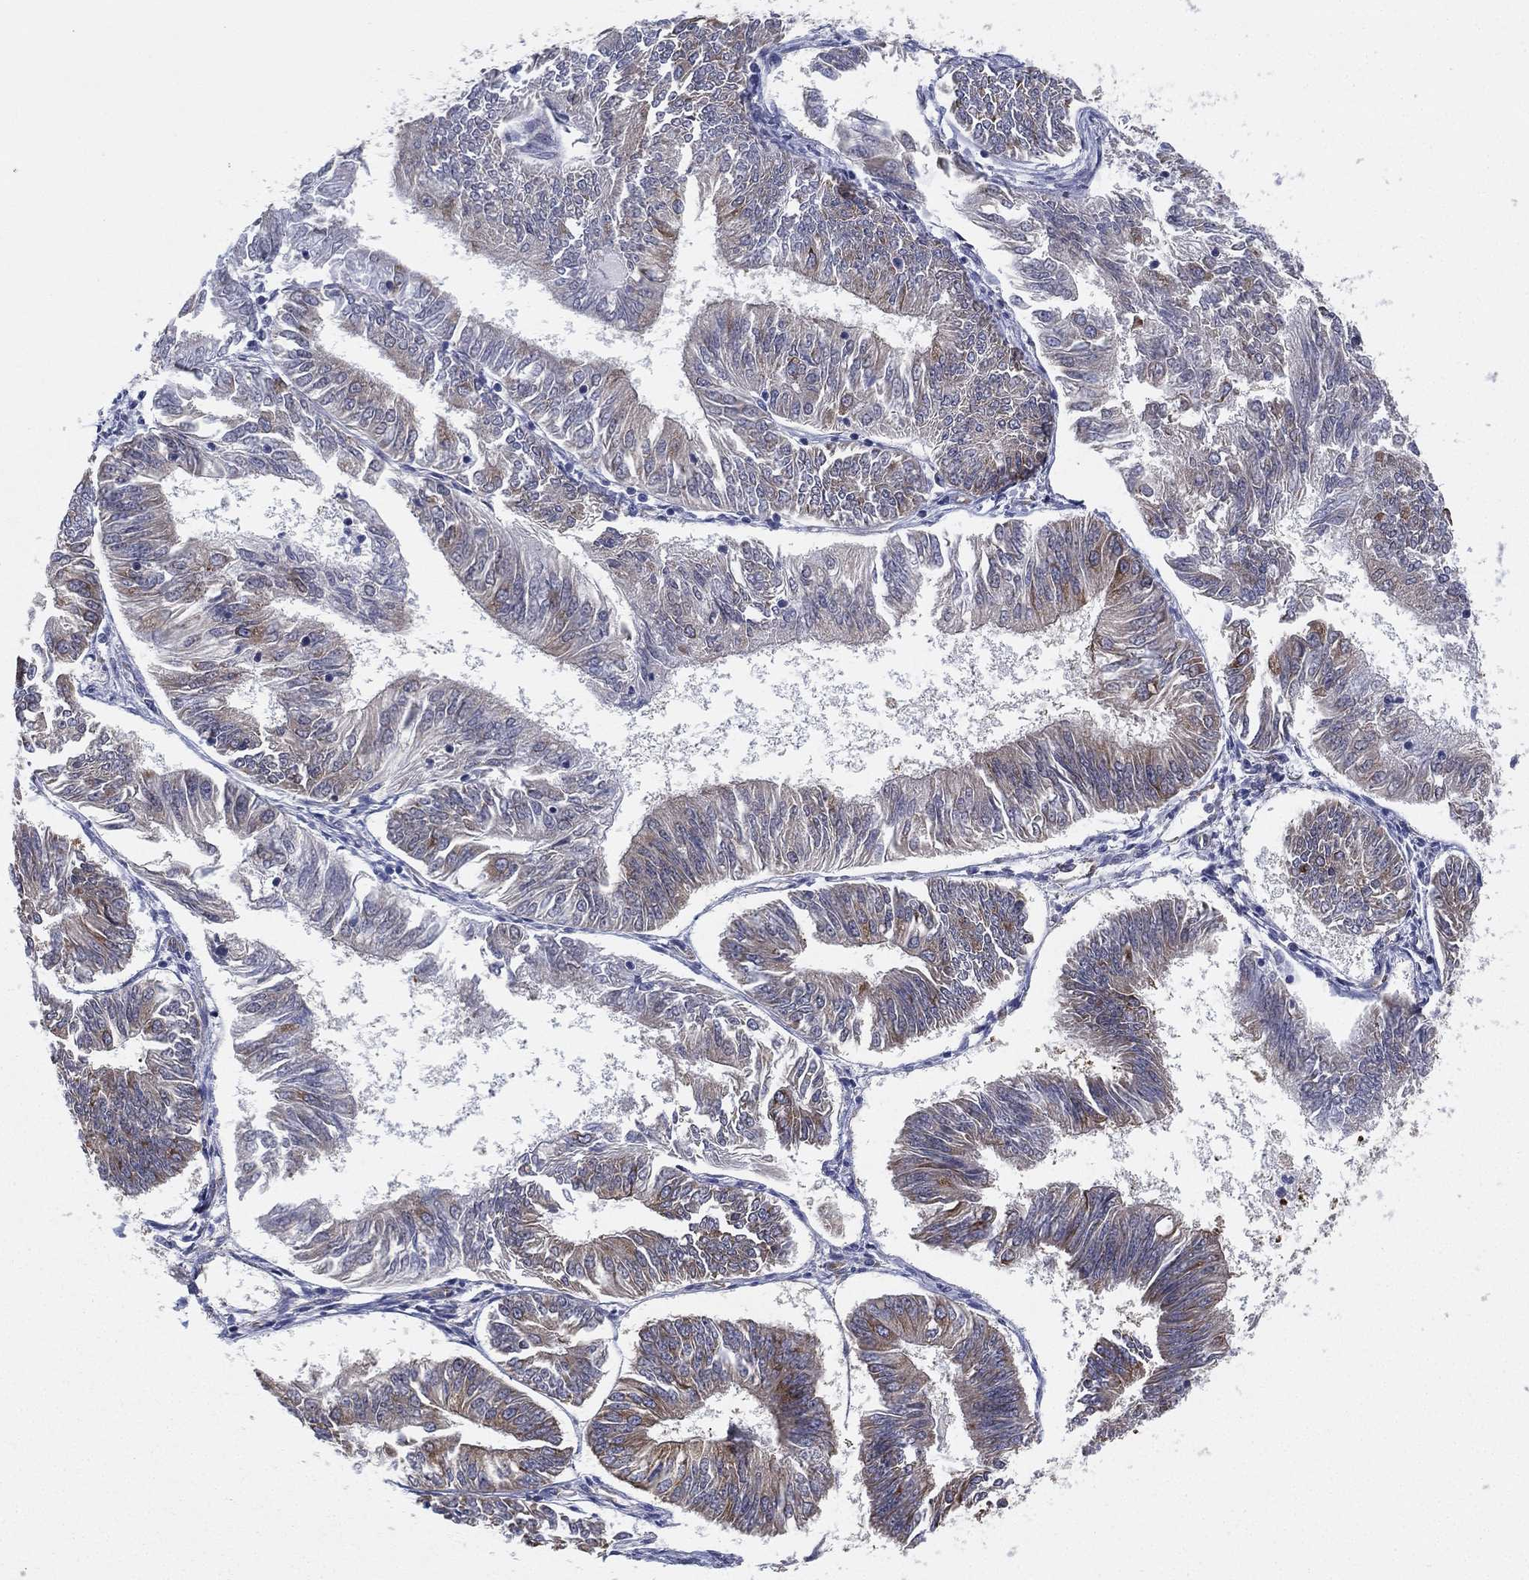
{"staining": {"intensity": "strong", "quantity": "25%-75%", "location": "cytoplasmic/membranous"}, "tissue": "endometrial cancer", "cell_type": "Tumor cells", "image_type": "cancer", "snomed": [{"axis": "morphology", "description": "Adenocarcinoma, NOS"}, {"axis": "topography", "description": "Endometrium"}], "caption": "Endometrial cancer (adenocarcinoma) tissue demonstrates strong cytoplasmic/membranous expression in approximately 25%-75% of tumor cells", "gene": "FARSA", "patient": {"sex": "female", "age": 58}}